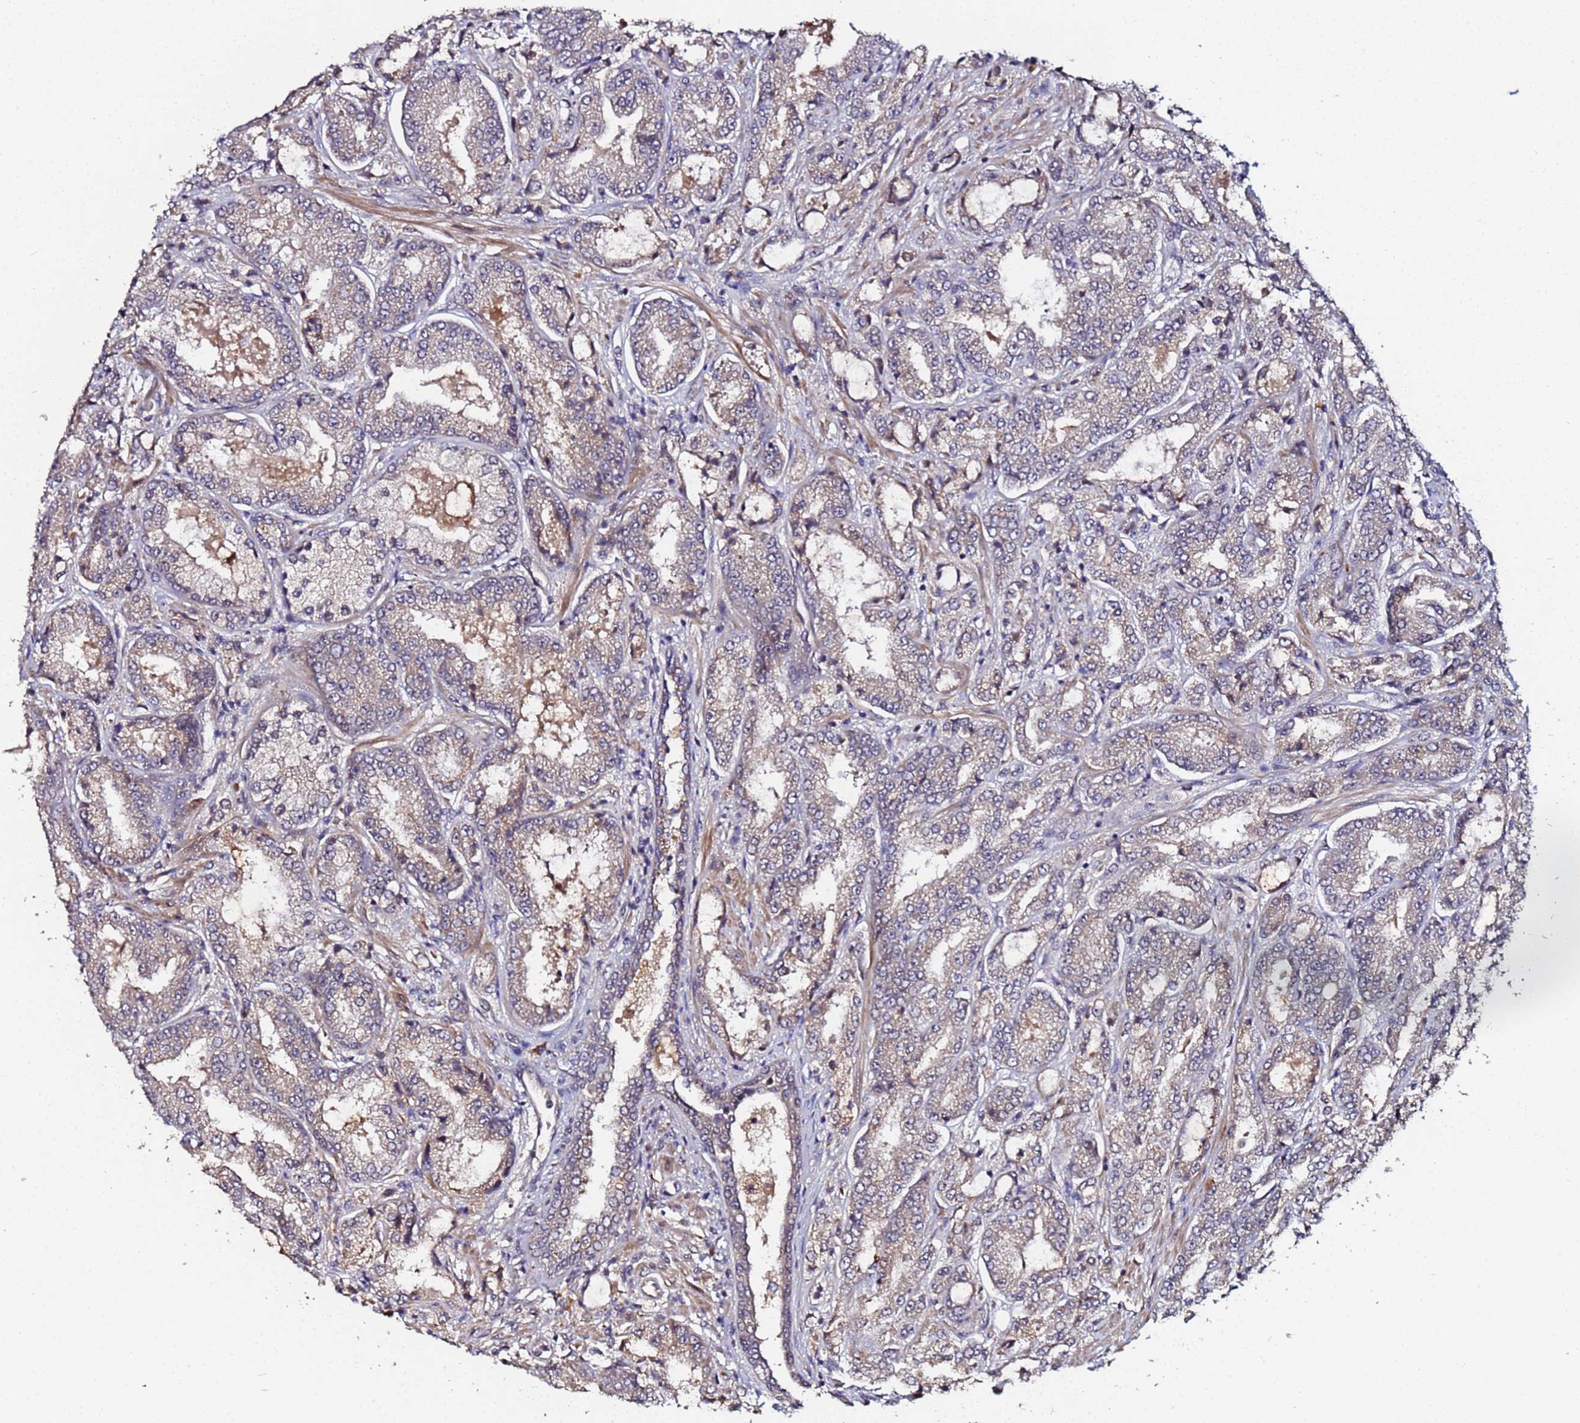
{"staining": {"intensity": "weak", "quantity": "25%-75%", "location": "cytoplasmic/membranous"}, "tissue": "prostate cancer", "cell_type": "Tumor cells", "image_type": "cancer", "snomed": [{"axis": "morphology", "description": "Adenocarcinoma, High grade"}, {"axis": "topography", "description": "Prostate"}], "caption": "Immunohistochemistry (IHC) staining of high-grade adenocarcinoma (prostate), which demonstrates low levels of weak cytoplasmic/membranous expression in about 25%-75% of tumor cells indicating weak cytoplasmic/membranous protein expression. The staining was performed using DAB (3,3'-diaminobenzidine) (brown) for protein detection and nuclei were counterstained in hematoxylin (blue).", "gene": "OSER1", "patient": {"sex": "male", "age": 71}}